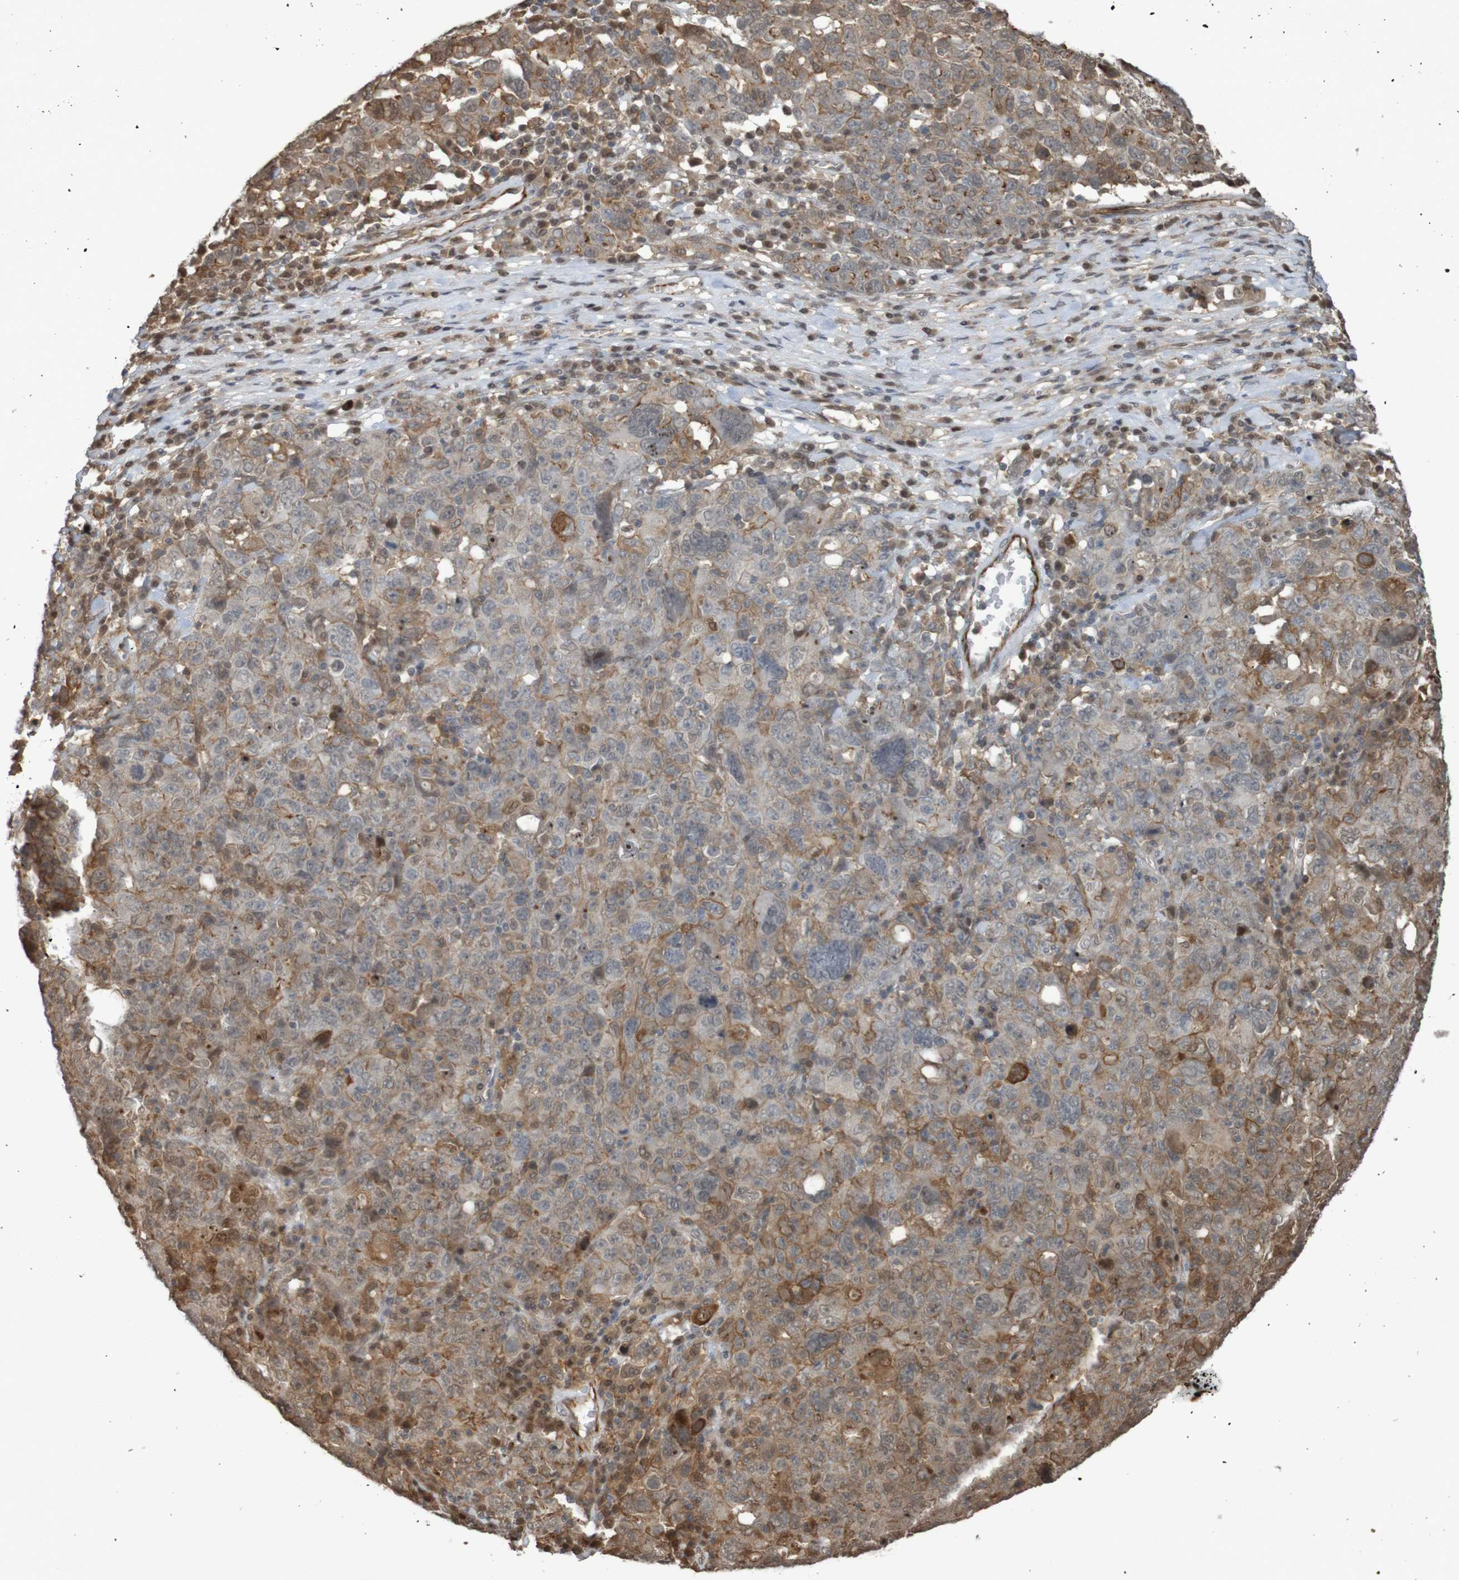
{"staining": {"intensity": "moderate", "quantity": "25%-75%", "location": "cytoplasmic/membranous"}, "tissue": "ovarian cancer", "cell_type": "Tumor cells", "image_type": "cancer", "snomed": [{"axis": "morphology", "description": "Carcinoma, endometroid"}, {"axis": "topography", "description": "Ovary"}], "caption": "This micrograph shows immunohistochemistry staining of ovarian endometroid carcinoma, with medium moderate cytoplasmic/membranous expression in about 25%-75% of tumor cells.", "gene": "ARHGEF11", "patient": {"sex": "female", "age": 62}}